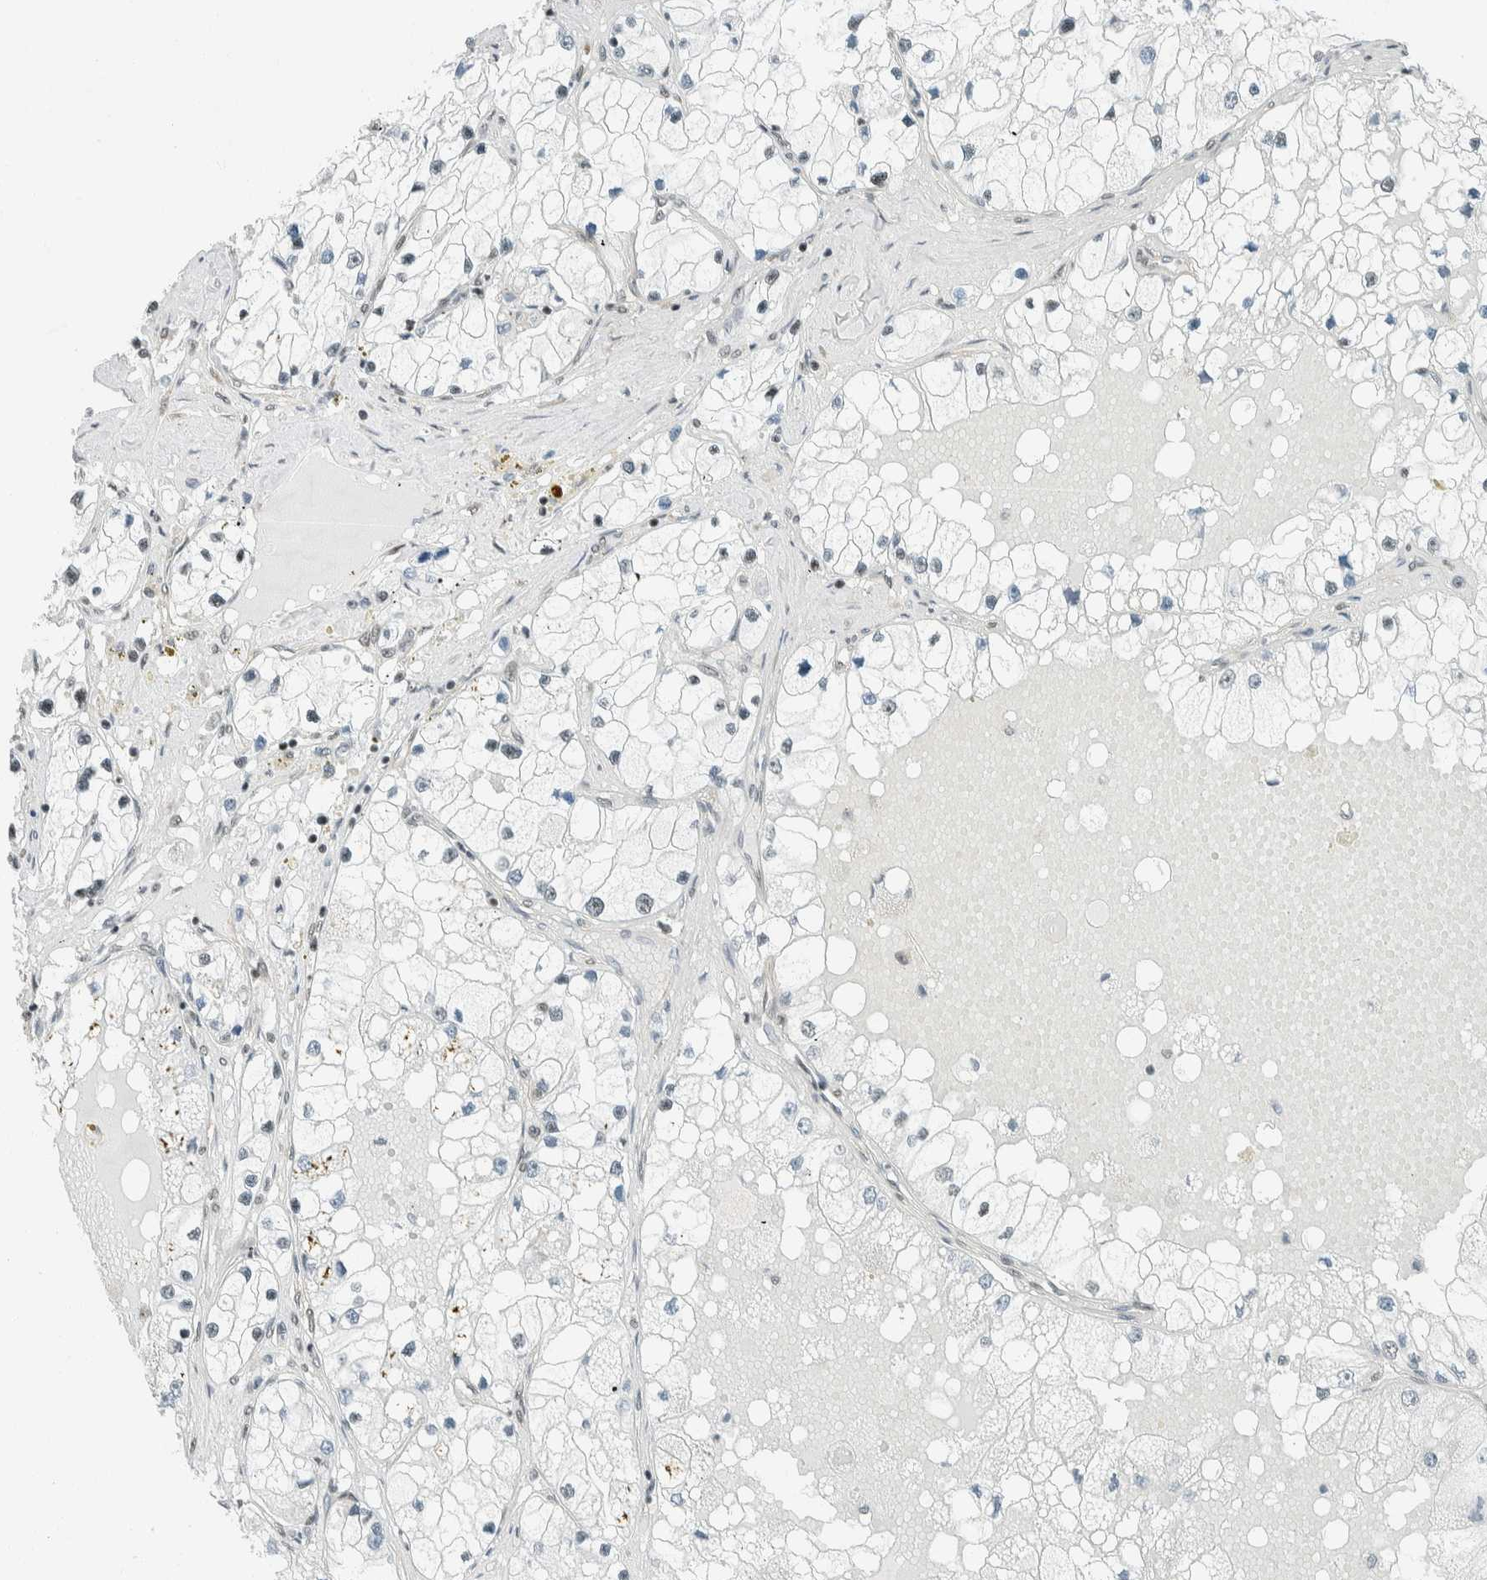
{"staining": {"intensity": "negative", "quantity": "none", "location": "none"}, "tissue": "renal cancer", "cell_type": "Tumor cells", "image_type": "cancer", "snomed": [{"axis": "morphology", "description": "Adenocarcinoma, NOS"}, {"axis": "topography", "description": "Kidney"}], "caption": "Immunohistochemistry (IHC) photomicrograph of neoplastic tissue: human adenocarcinoma (renal) stained with DAB exhibits no significant protein staining in tumor cells.", "gene": "NIBAN2", "patient": {"sex": "male", "age": 68}}